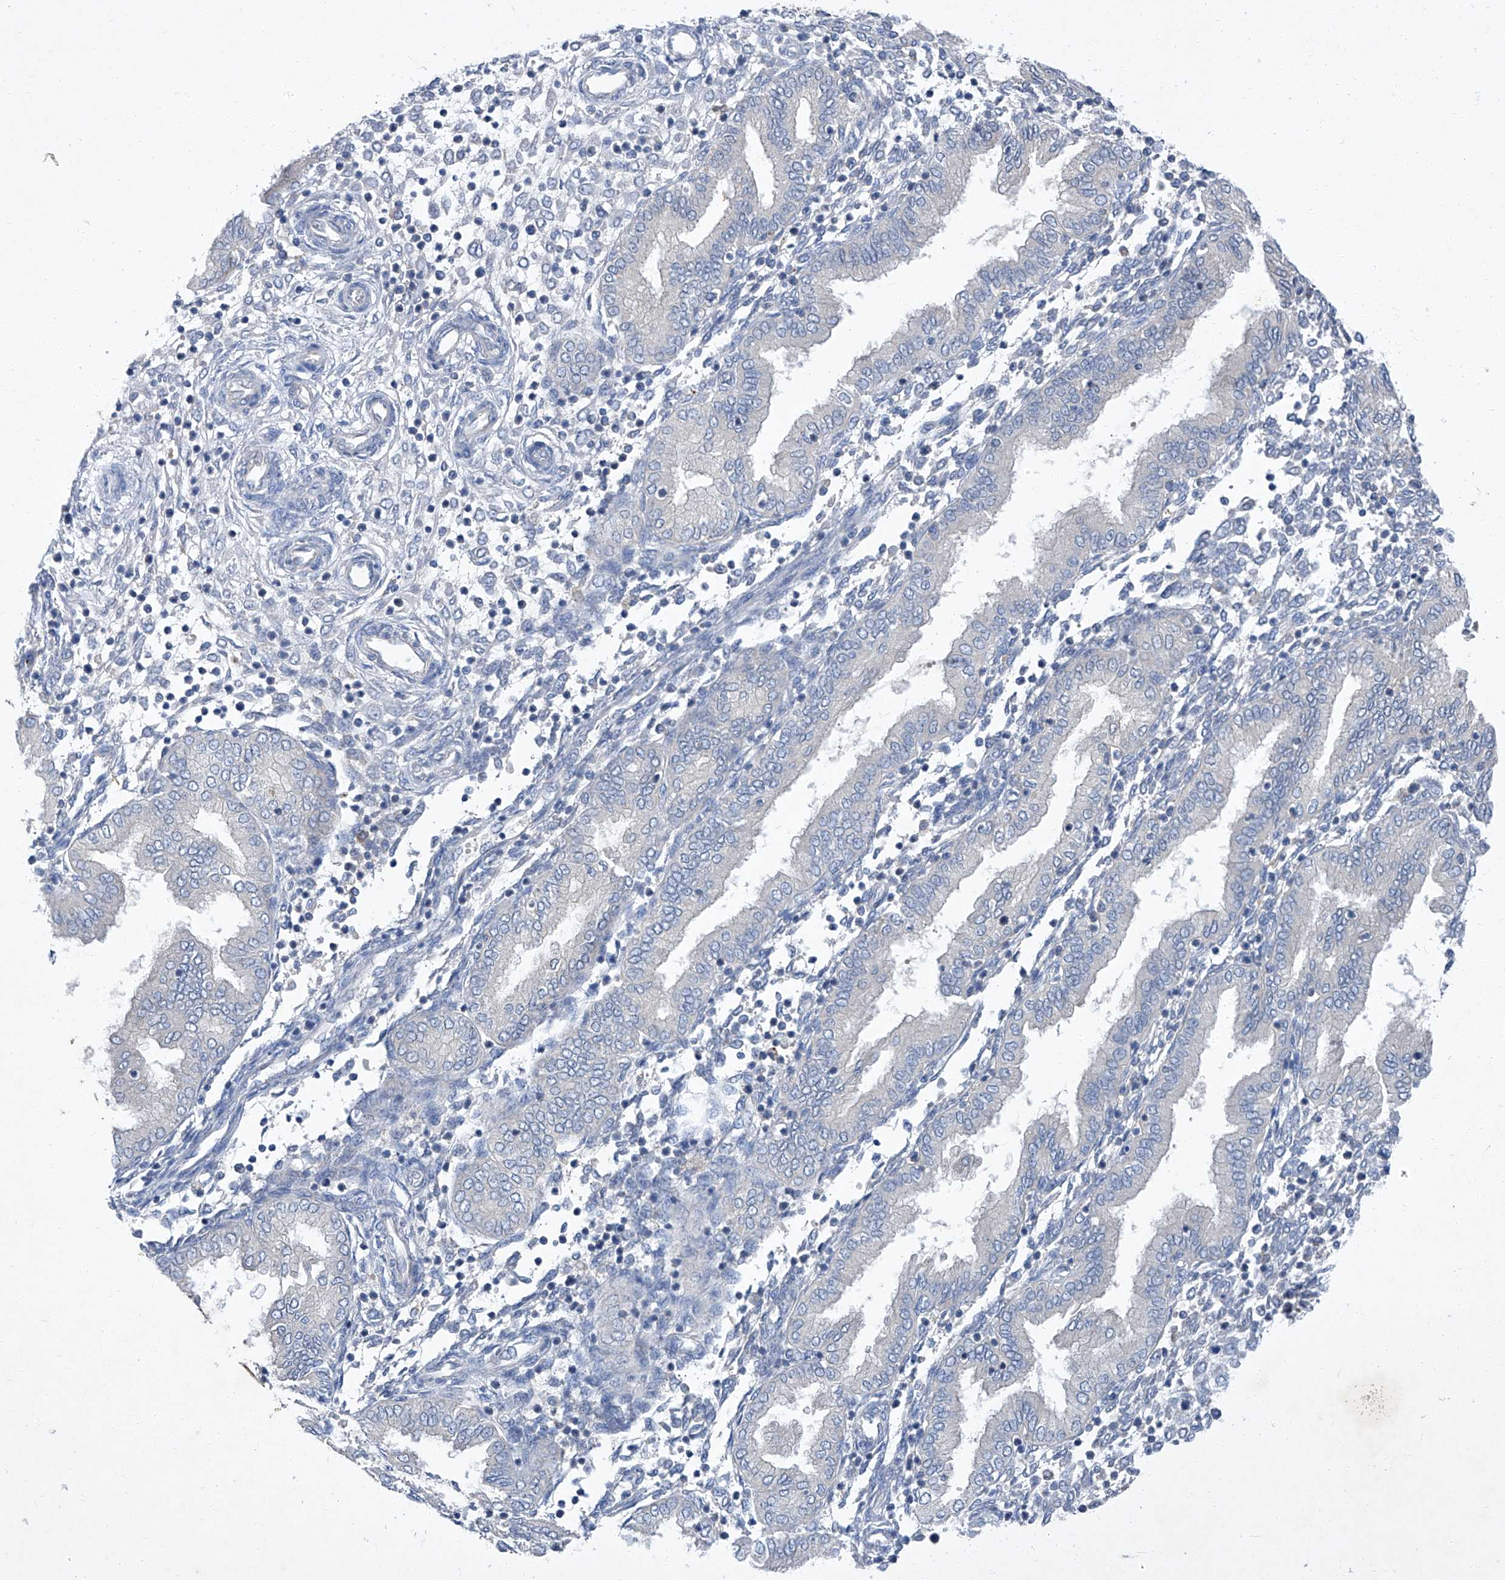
{"staining": {"intensity": "negative", "quantity": "none", "location": "none"}, "tissue": "endometrium", "cell_type": "Cells in endometrial stroma", "image_type": "normal", "snomed": [{"axis": "morphology", "description": "Normal tissue, NOS"}, {"axis": "topography", "description": "Endometrium"}], "caption": "This image is of unremarkable endometrium stained with IHC to label a protein in brown with the nuclei are counter-stained blue. There is no expression in cells in endometrial stroma.", "gene": "SBK2", "patient": {"sex": "female", "age": 53}}